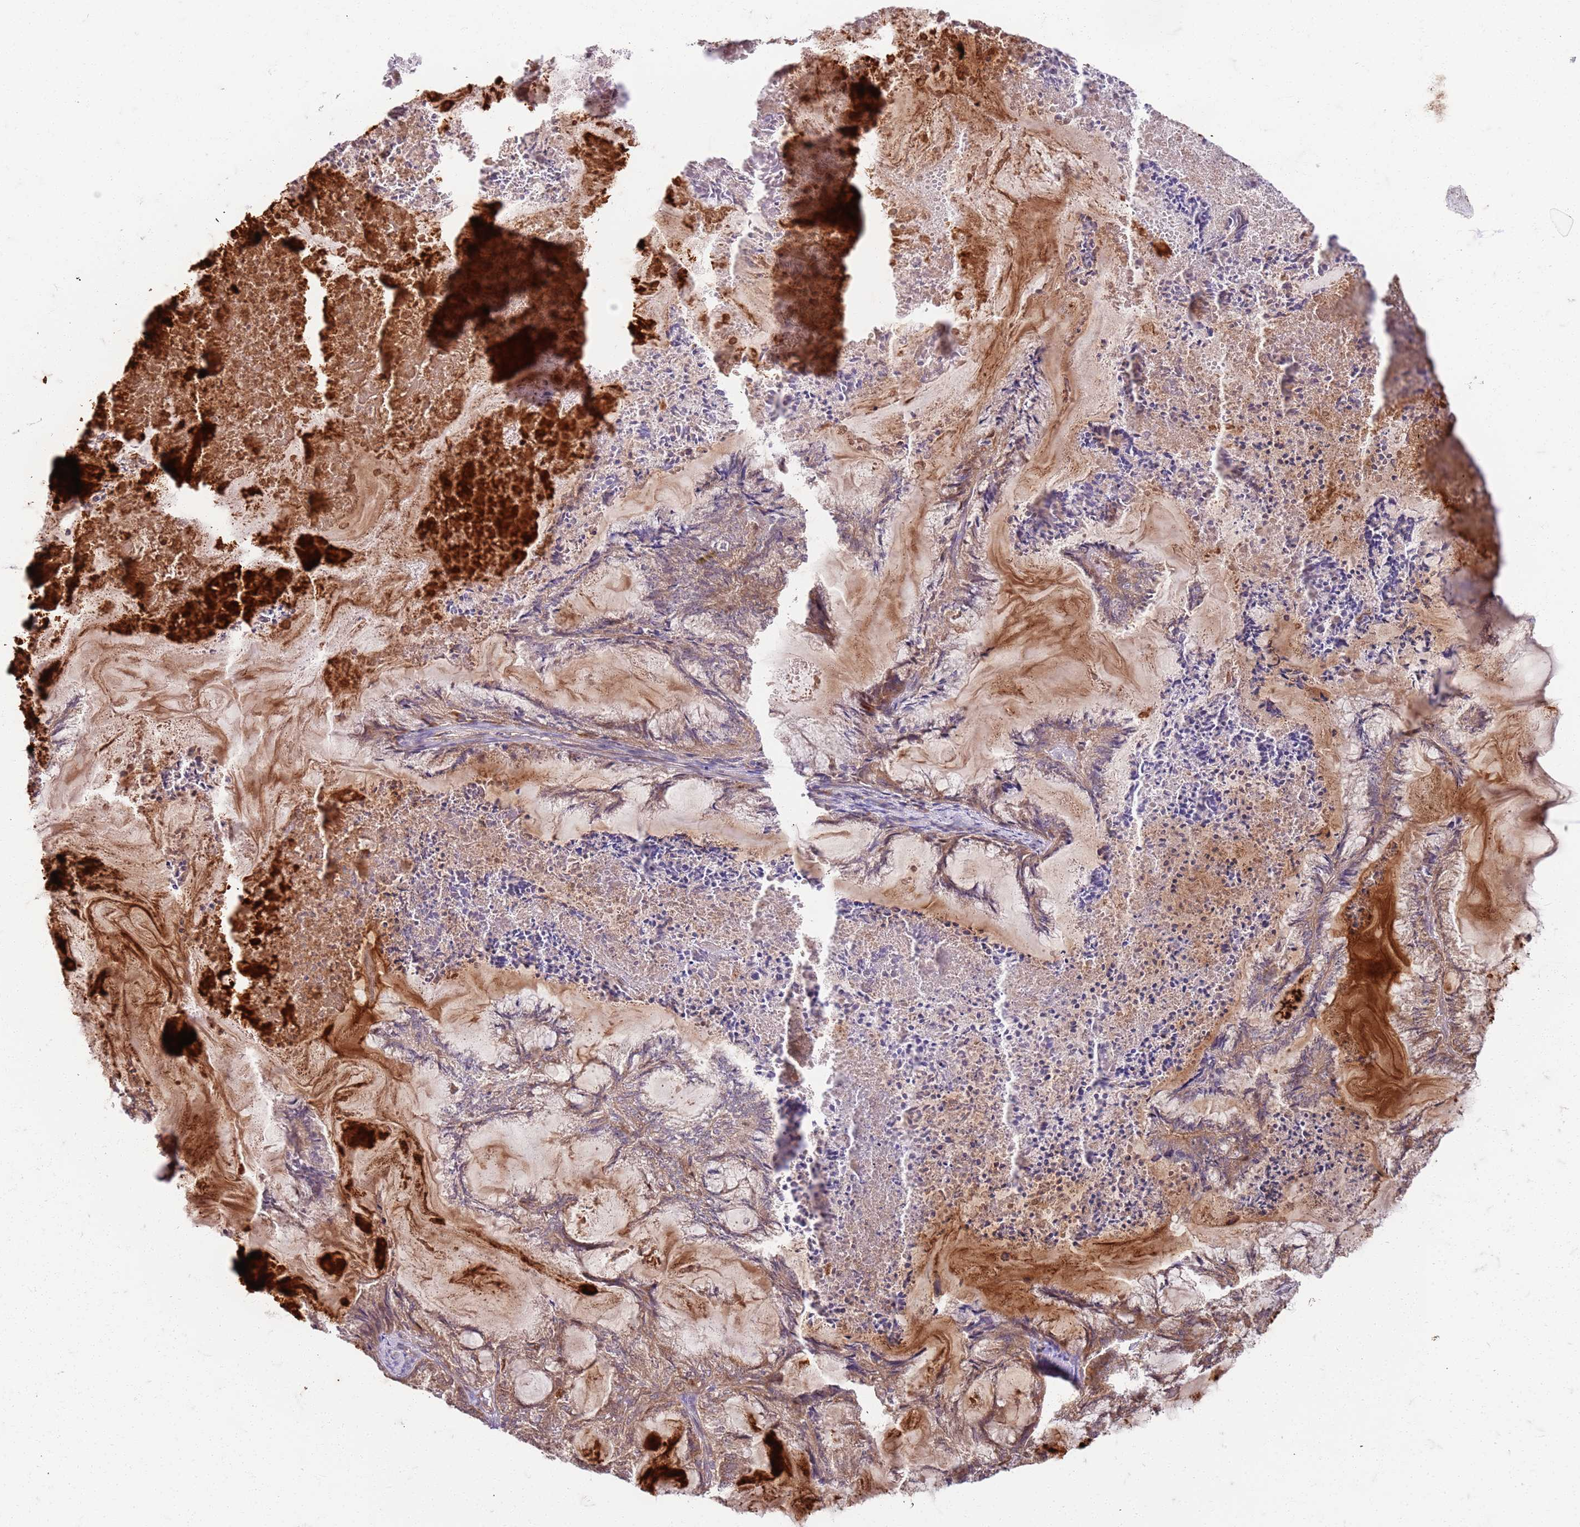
{"staining": {"intensity": "moderate", "quantity": "25%-75%", "location": "cytoplasmic/membranous"}, "tissue": "endometrial cancer", "cell_type": "Tumor cells", "image_type": "cancer", "snomed": [{"axis": "morphology", "description": "Adenocarcinoma, NOS"}, {"axis": "topography", "description": "Endometrium"}], "caption": "Endometrial adenocarcinoma was stained to show a protein in brown. There is medium levels of moderate cytoplasmic/membranous positivity in about 25%-75% of tumor cells.", "gene": "OSBP", "patient": {"sex": "female", "age": 86}}